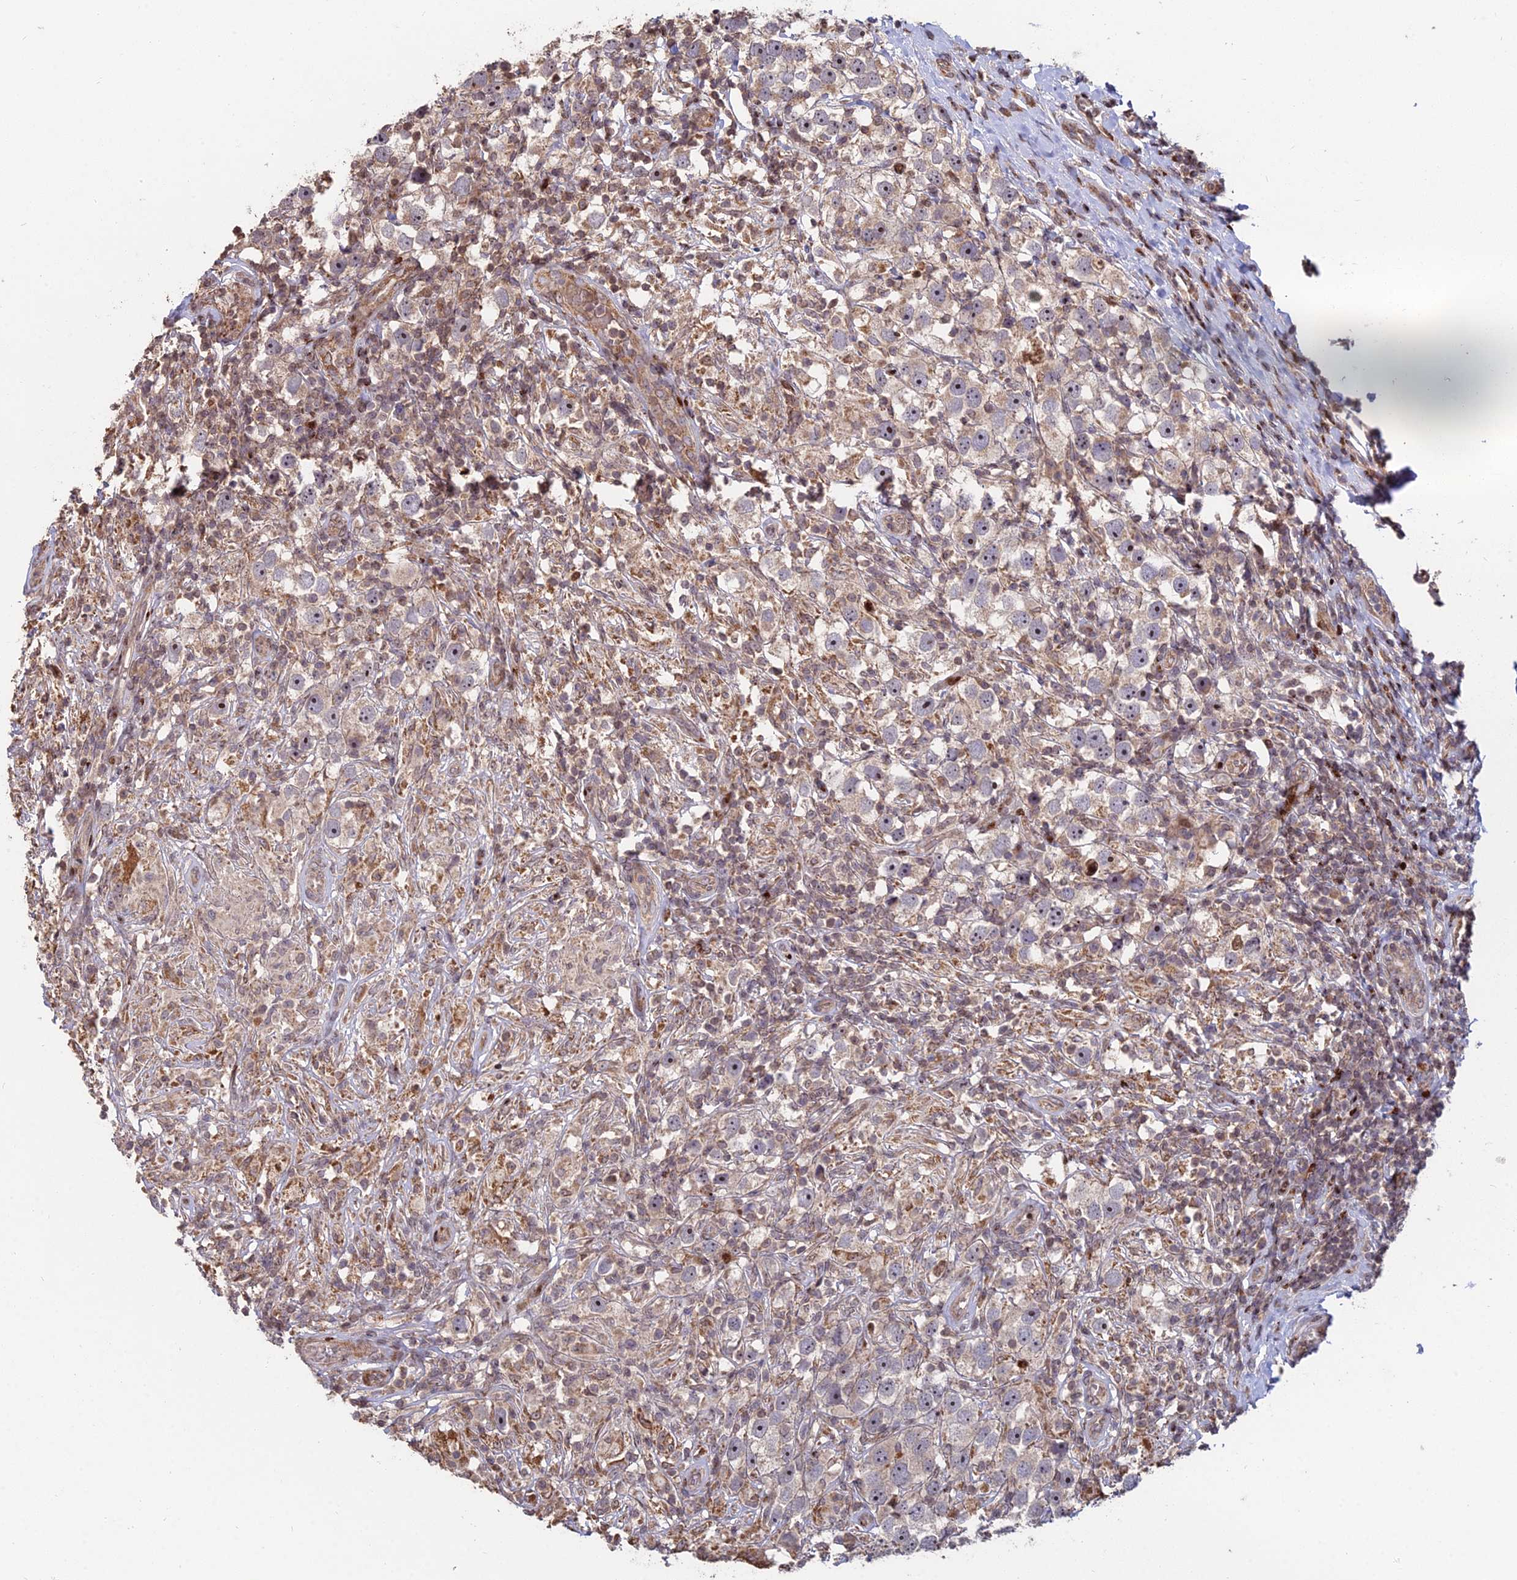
{"staining": {"intensity": "weak", "quantity": ">75%", "location": "cytoplasmic/membranous,nuclear"}, "tissue": "testis cancer", "cell_type": "Tumor cells", "image_type": "cancer", "snomed": [{"axis": "morphology", "description": "Seminoma, NOS"}, {"axis": "topography", "description": "Testis"}], "caption": "High-power microscopy captured an immunohistochemistry photomicrograph of testis seminoma, revealing weak cytoplasmic/membranous and nuclear staining in about >75% of tumor cells.", "gene": "RBMS2", "patient": {"sex": "male", "age": 49}}